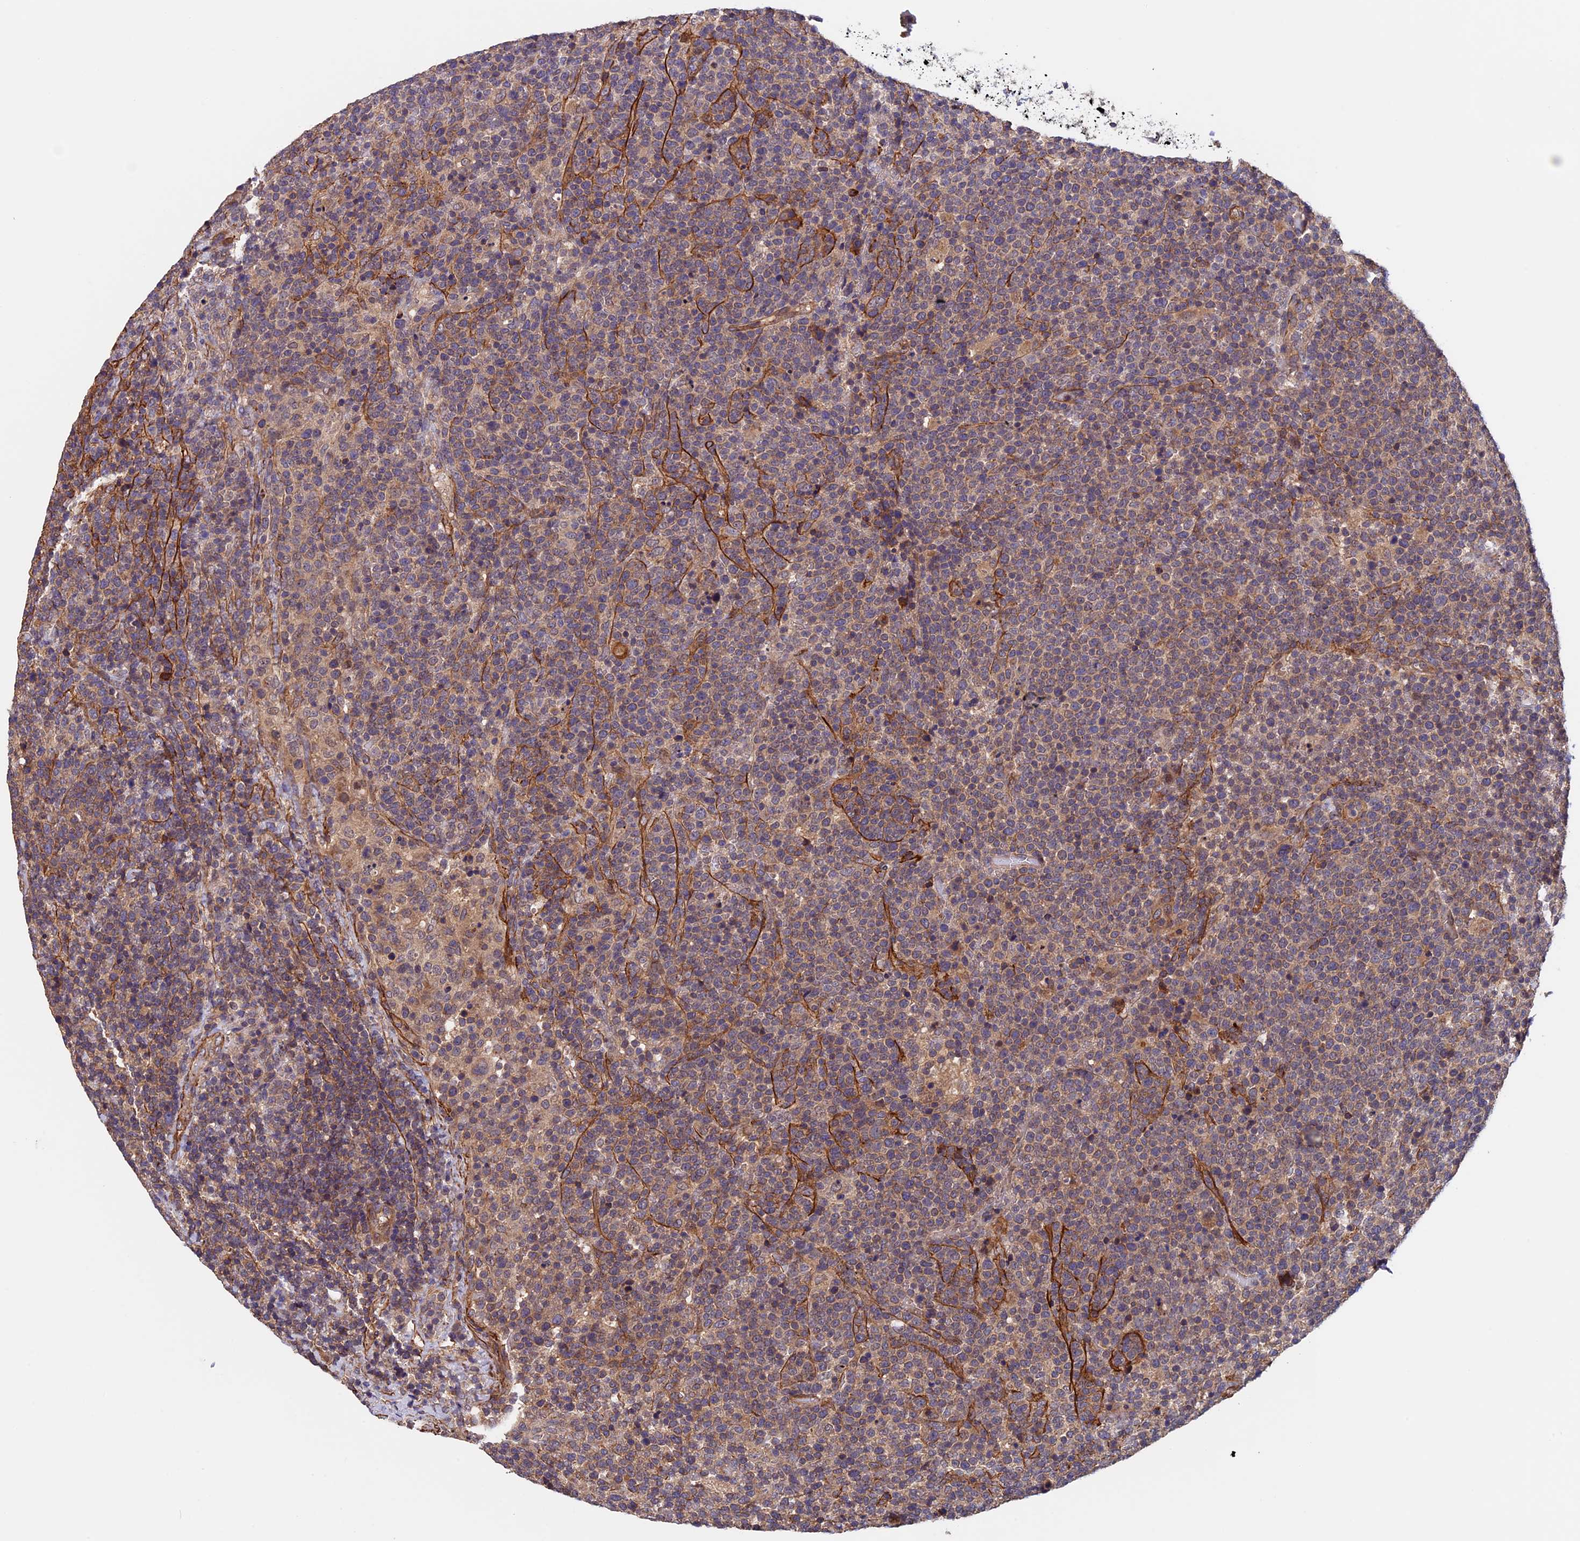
{"staining": {"intensity": "weak", "quantity": ">75%", "location": "cytoplasmic/membranous"}, "tissue": "lymphoma", "cell_type": "Tumor cells", "image_type": "cancer", "snomed": [{"axis": "morphology", "description": "Malignant lymphoma, non-Hodgkin's type, High grade"}, {"axis": "topography", "description": "Lymph node"}], "caption": "Immunohistochemical staining of human malignant lymphoma, non-Hodgkin's type (high-grade) displays weak cytoplasmic/membranous protein positivity in about >75% of tumor cells.", "gene": "SLC9A5", "patient": {"sex": "male", "age": 61}}